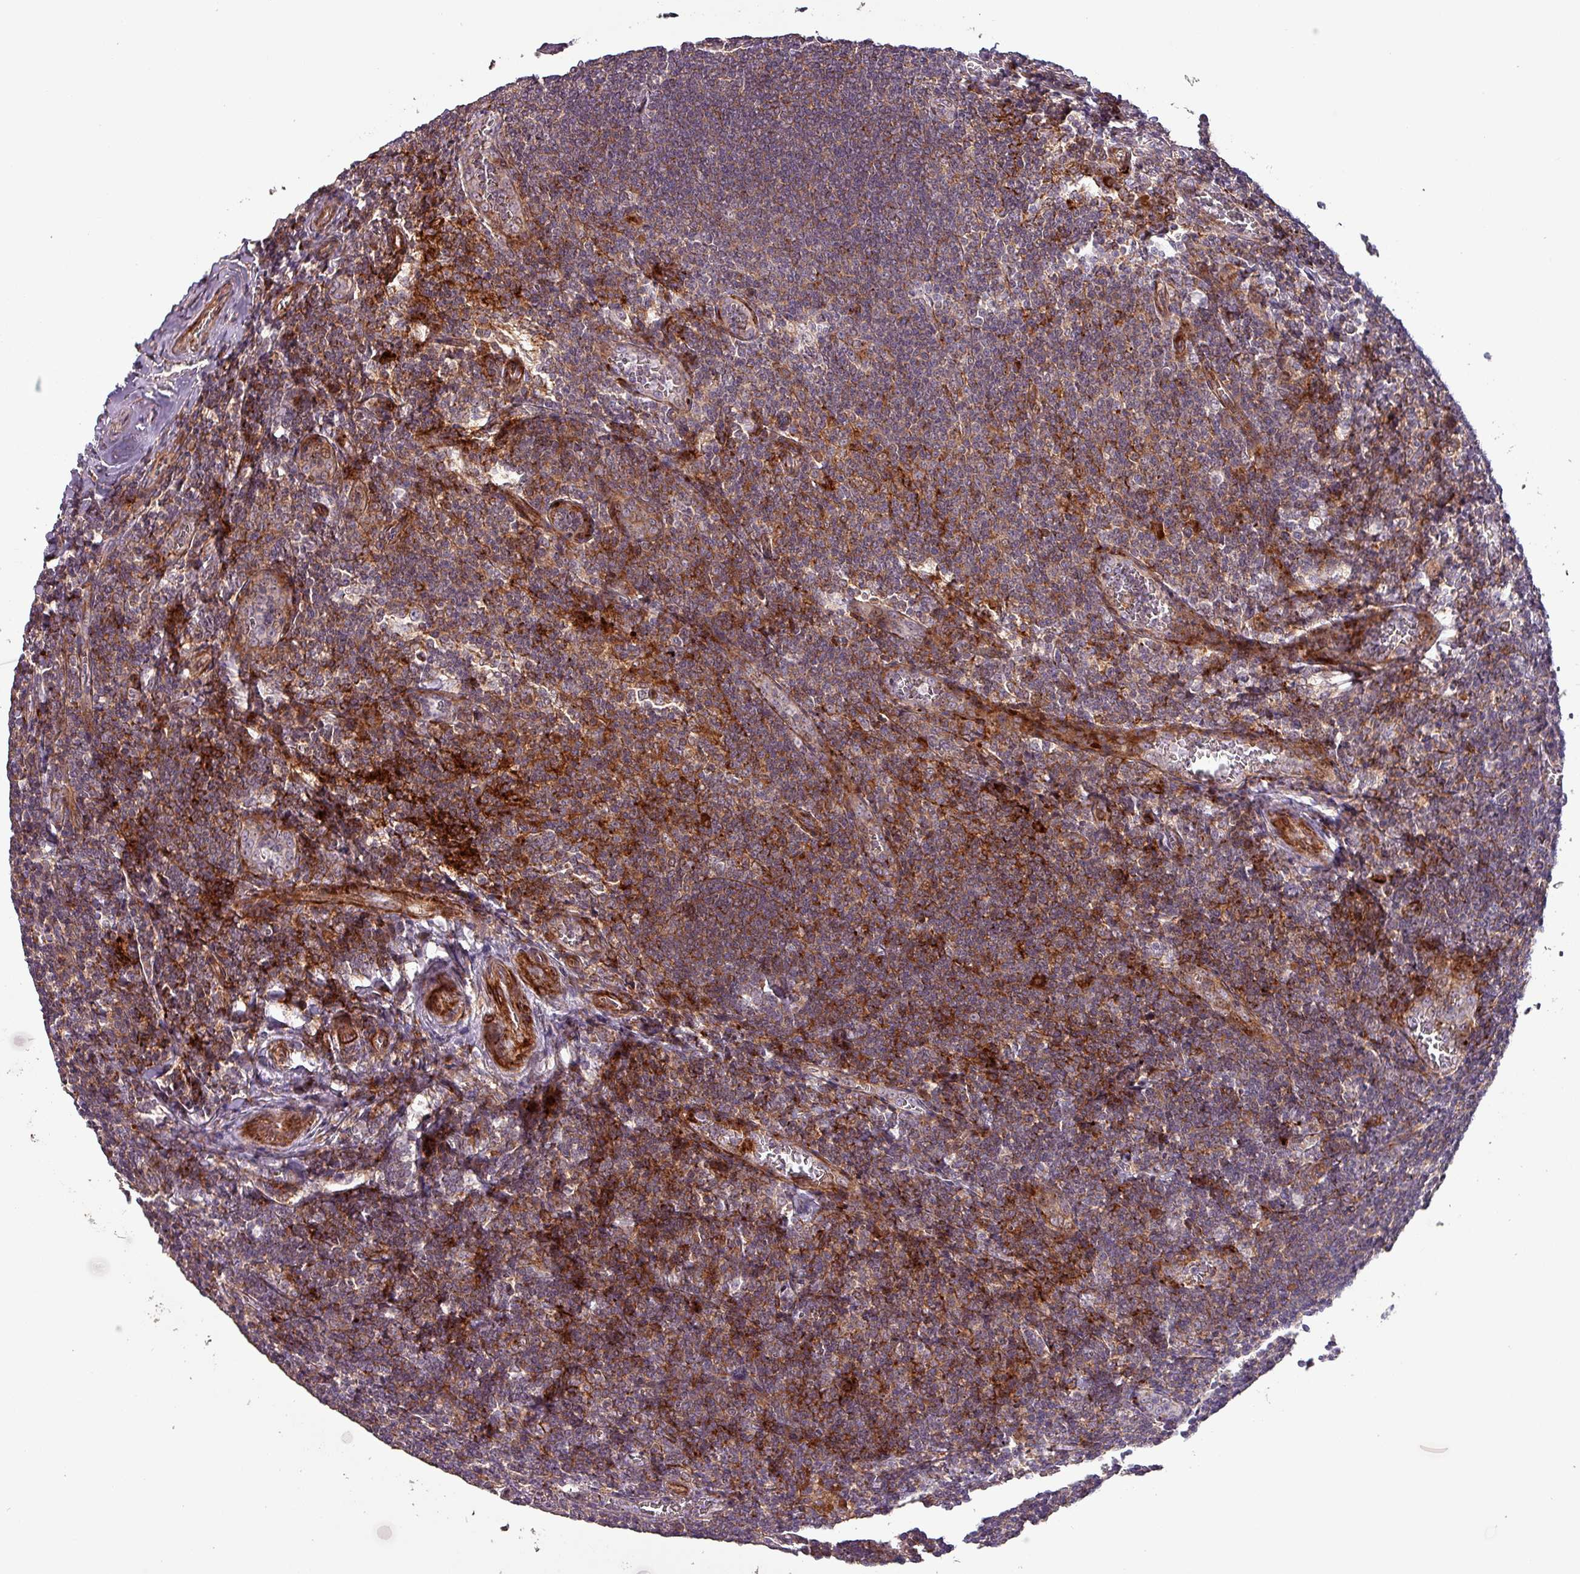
{"staining": {"intensity": "moderate", "quantity": ">75%", "location": "cytoplasmic/membranous"}, "tissue": "tonsil", "cell_type": "Germinal center cells", "image_type": "normal", "snomed": [{"axis": "morphology", "description": "Normal tissue, NOS"}, {"axis": "topography", "description": "Tonsil"}], "caption": "High-magnification brightfield microscopy of benign tonsil stained with DAB (3,3'-diaminobenzidine) (brown) and counterstained with hematoxylin (blue). germinal center cells exhibit moderate cytoplasmic/membranous expression is seen in approximately>75% of cells.", "gene": "TPRA1", "patient": {"sex": "male", "age": 27}}